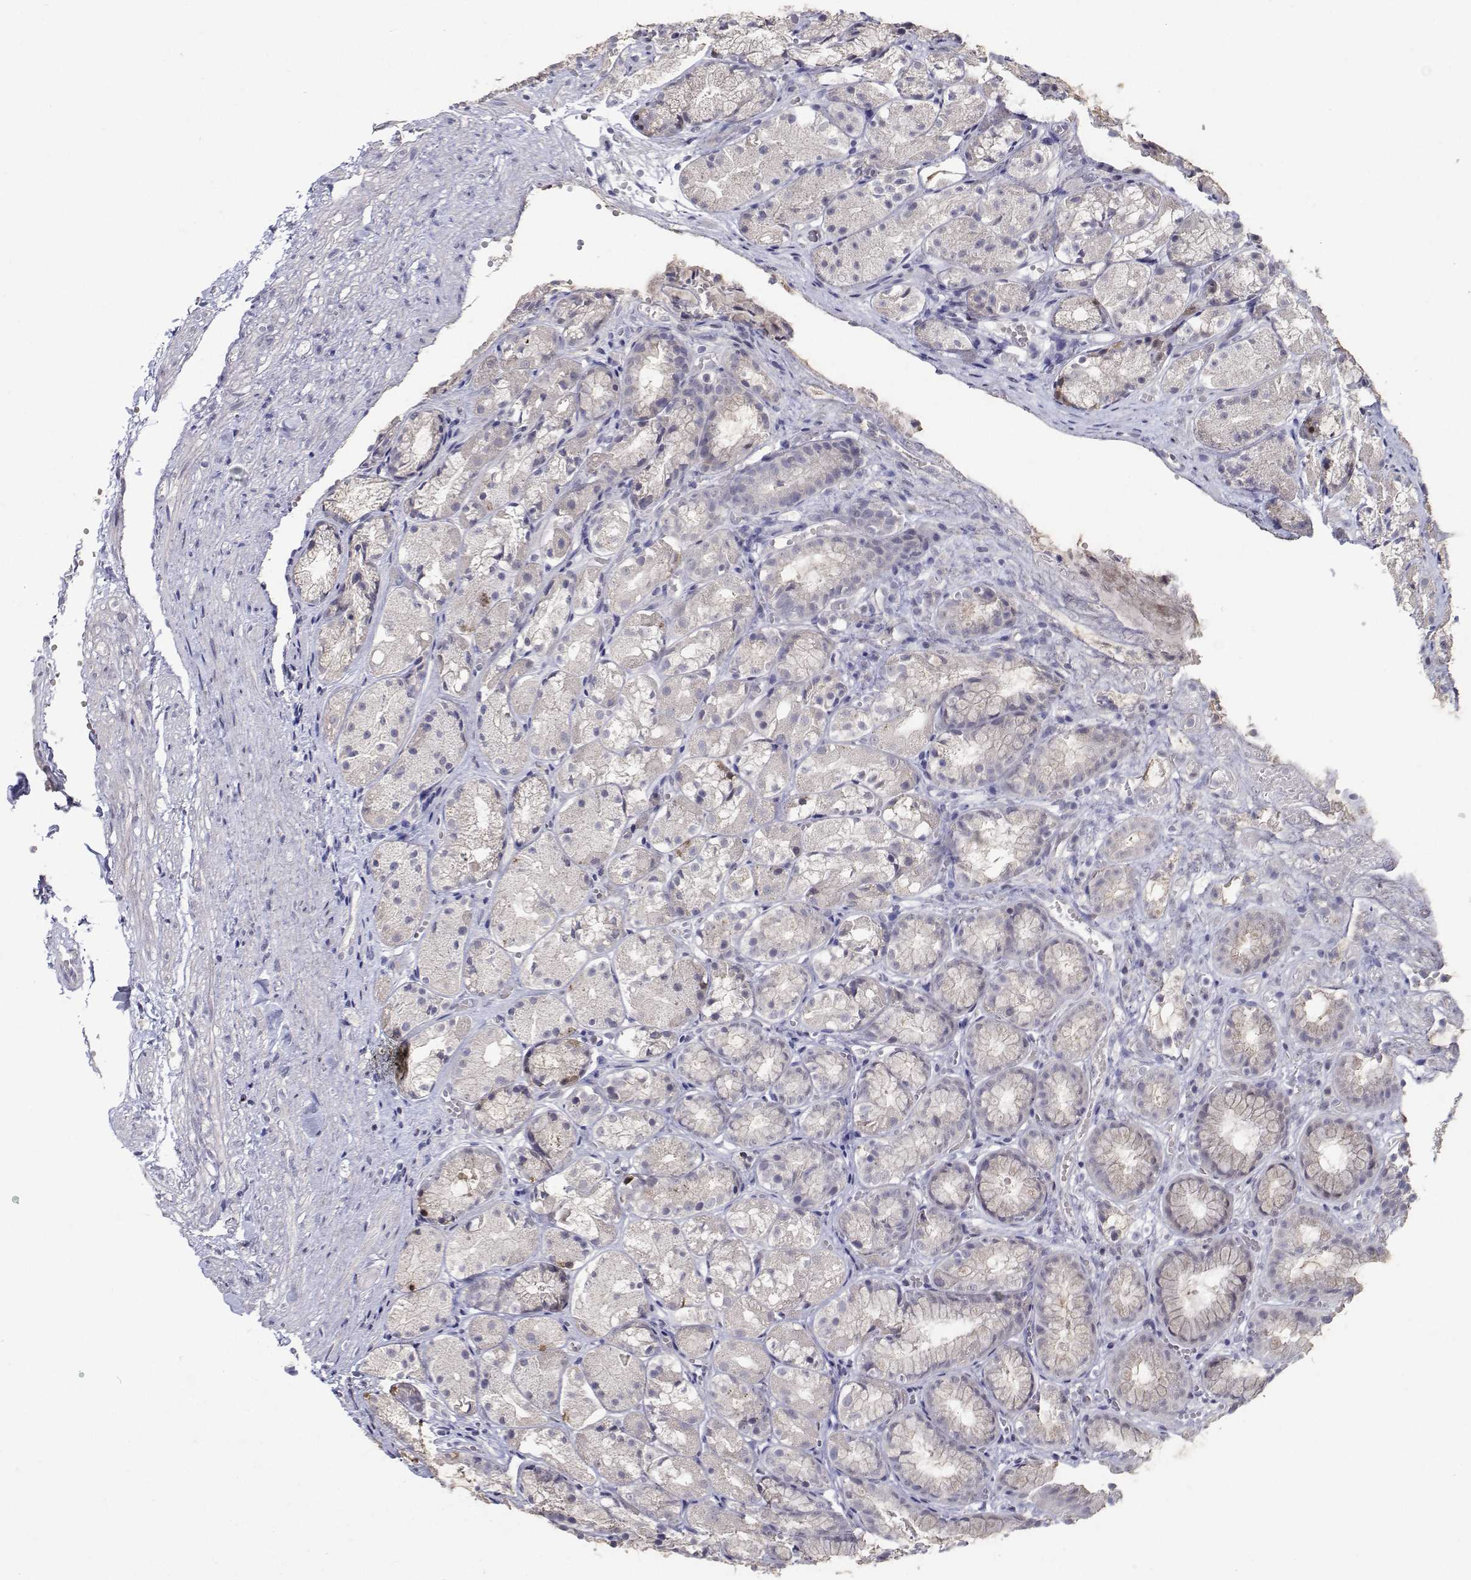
{"staining": {"intensity": "negative", "quantity": "none", "location": "none"}, "tissue": "stomach", "cell_type": "Glandular cells", "image_type": "normal", "snomed": [{"axis": "morphology", "description": "Normal tissue, NOS"}, {"axis": "topography", "description": "Stomach"}], "caption": "DAB (3,3'-diaminobenzidine) immunohistochemical staining of normal stomach displays no significant expression in glandular cells. (DAB (3,3'-diaminobenzidine) IHC with hematoxylin counter stain).", "gene": "RBPJL", "patient": {"sex": "male", "age": 70}}